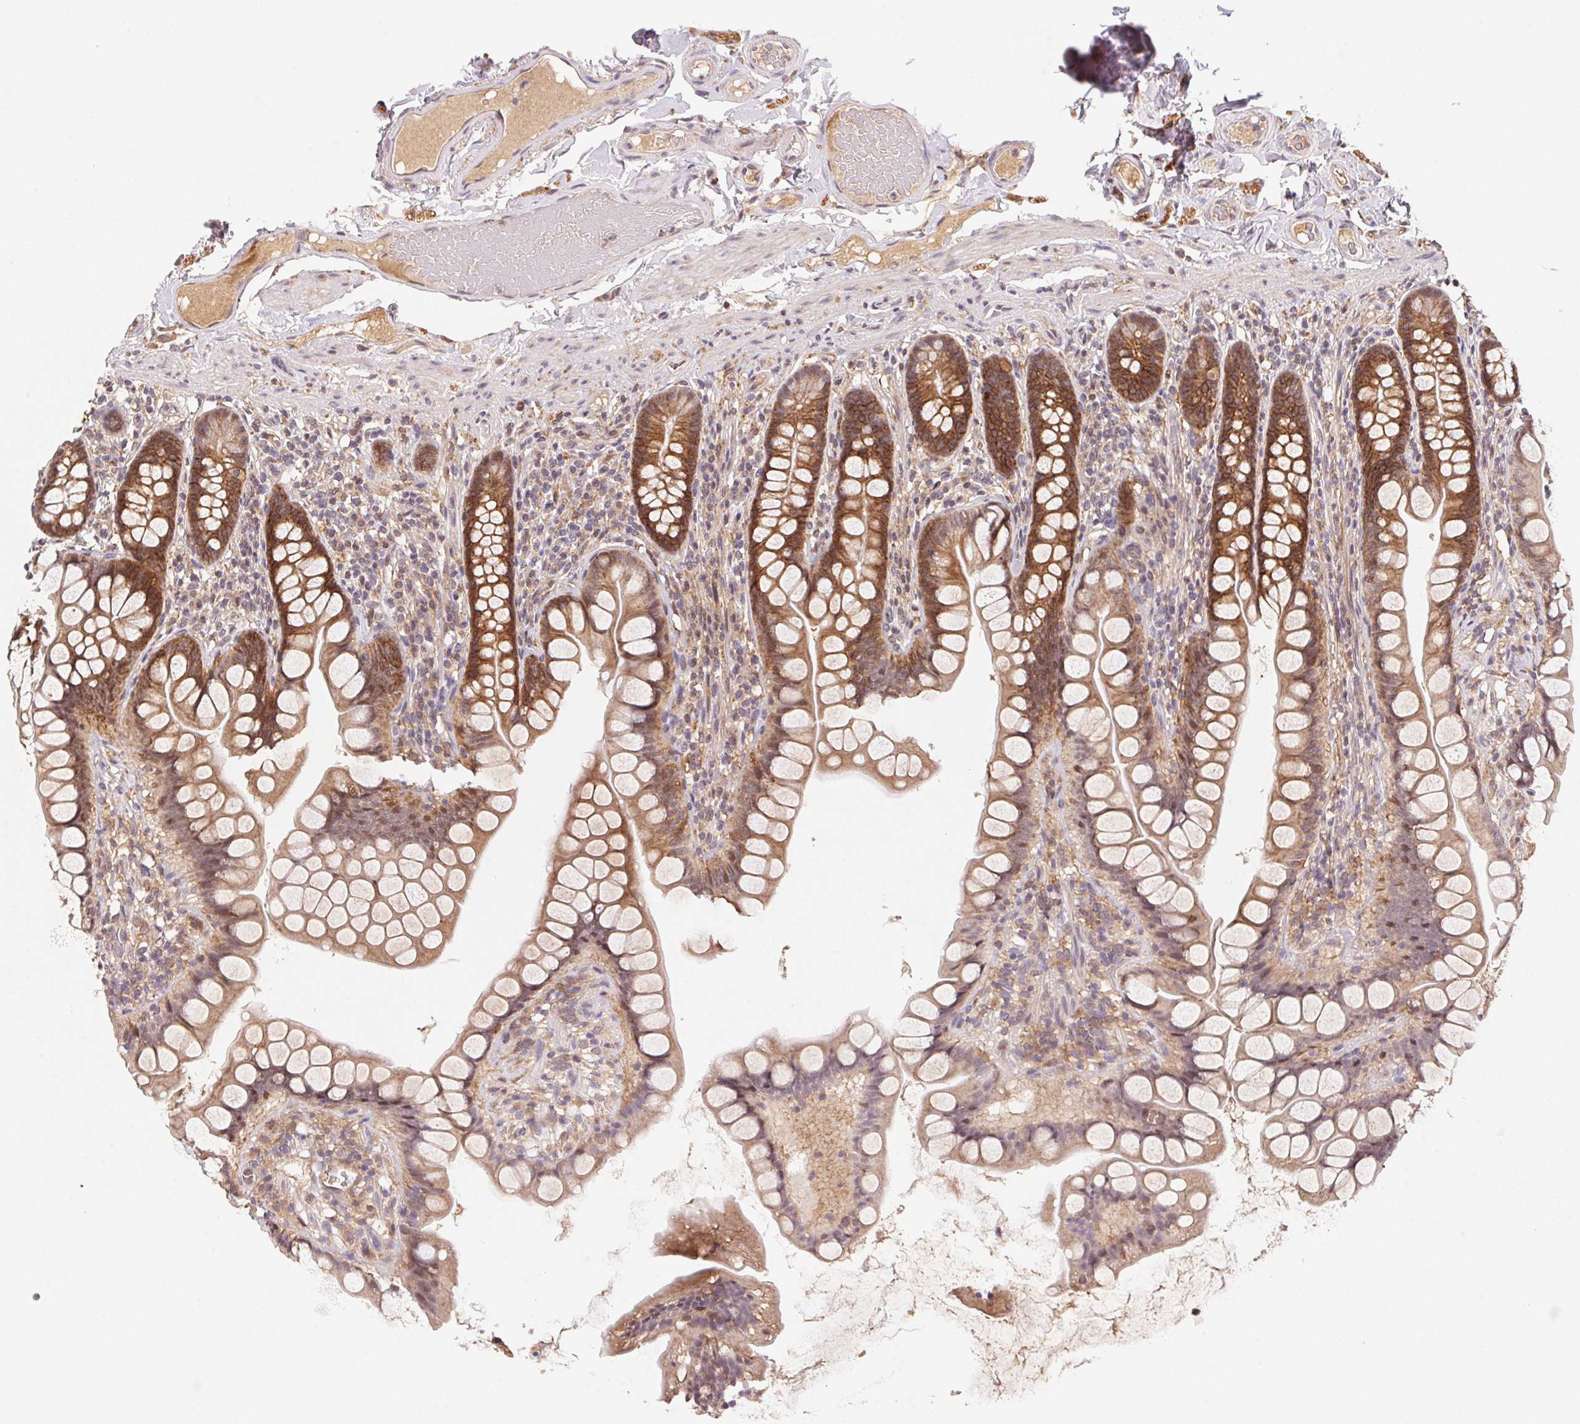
{"staining": {"intensity": "moderate", "quantity": ">75%", "location": "cytoplasmic/membranous"}, "tissue": "small intestine", "cell_type": "Glandular cells", "image_type": "normal", "snomed": [{"axis": "morphology", "description": "Normal tissue, NOS"}, {"axis": "topography", "description": "Small intestine"}], "caption": "Benign small intestine was stained to show a protein in brown. There is medium levels of moderate cytoplasmic/membranous staining in approximately >75% of glandular cells. (Stains: DAB in brown, nuclei in blue, Microscopy: brightfield microscopy at high magnification).", "gene": "SLC52A2", "patient": {"sex": "male", "age": 70}}